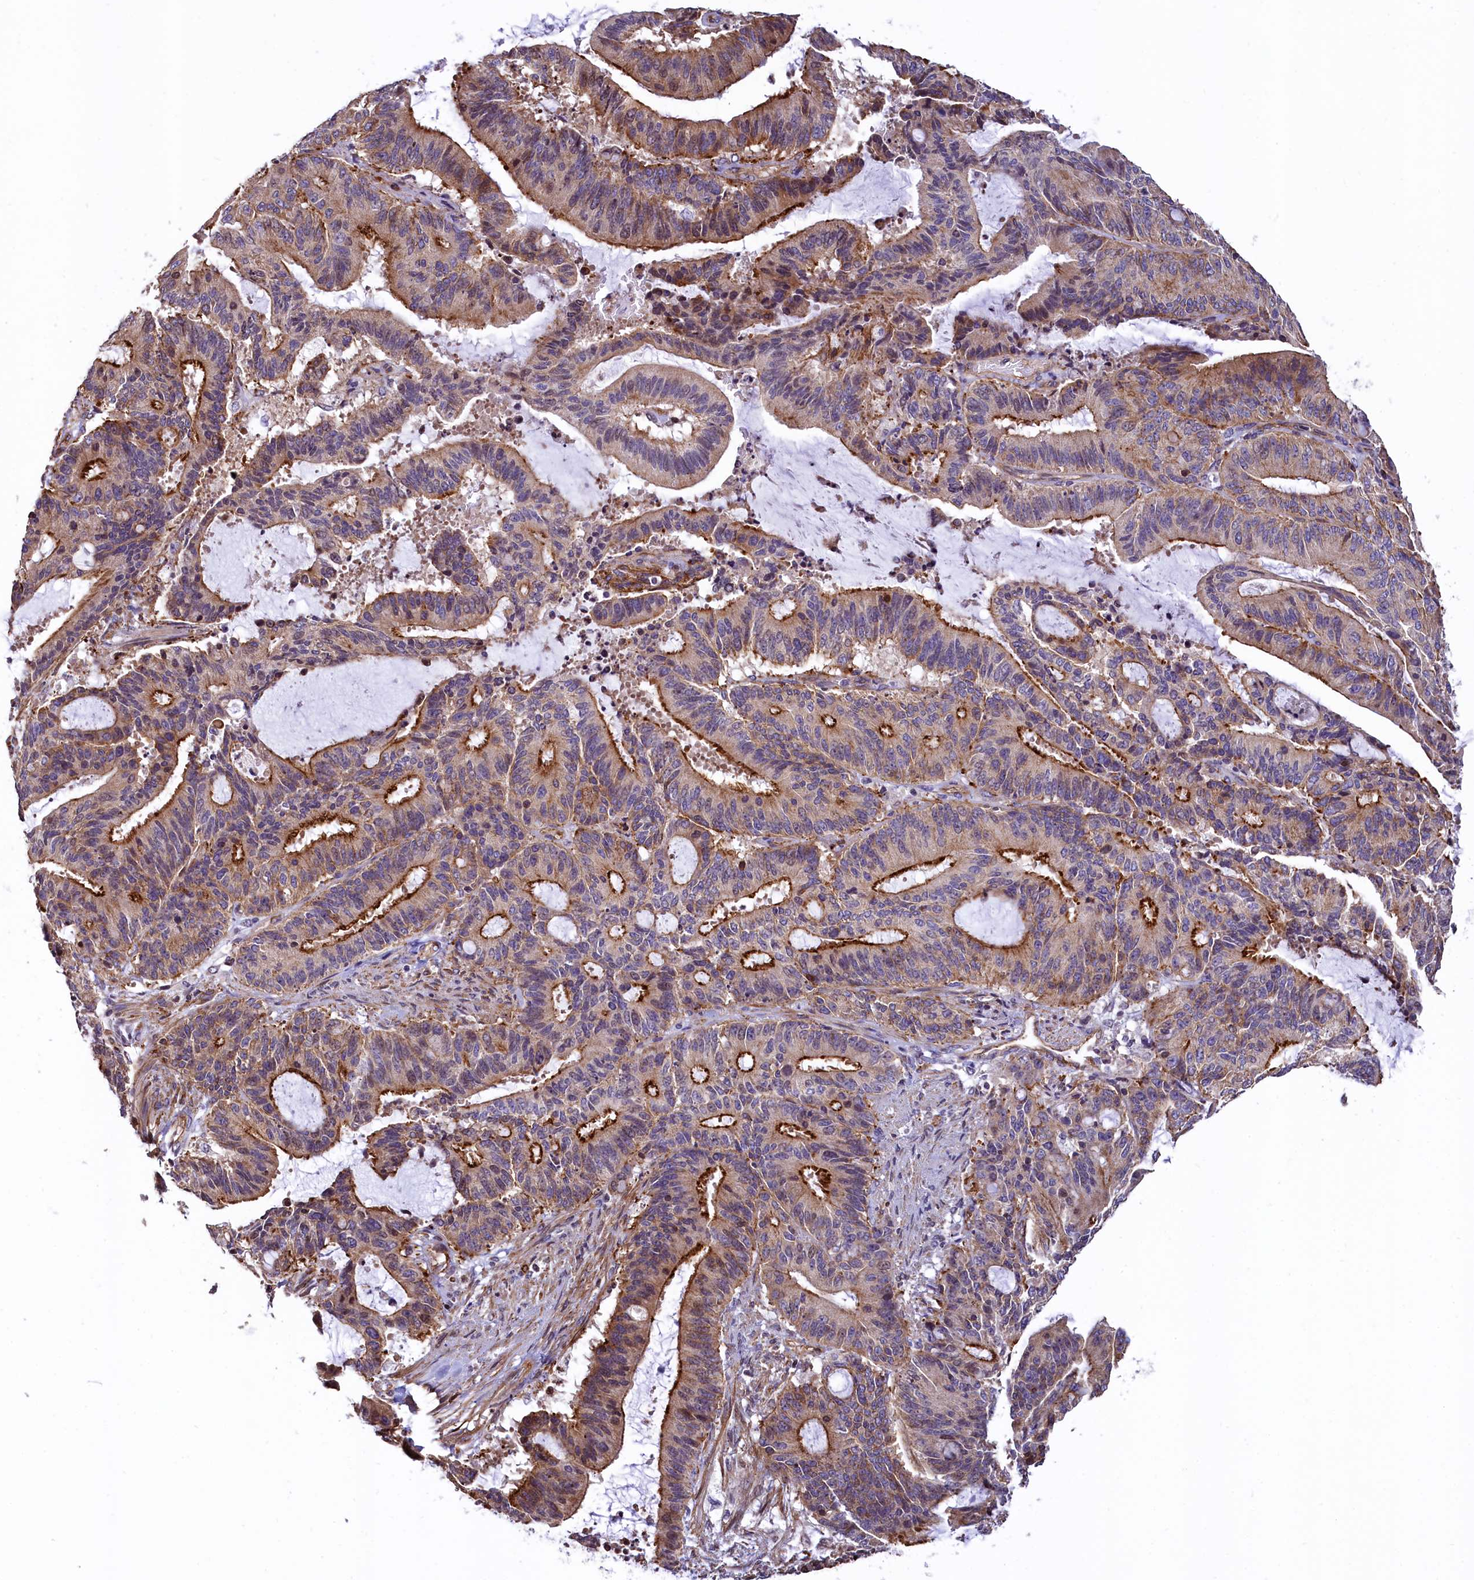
{"staining": {"intensity": "moderate", "quantity": ">75%", "location": "cytoplasmic/membranous"}, "tissue": "liver cancer", "cell_type": "Tumor cells", "image_type": "cancer", "snomed": [{"axis": "morphology", "description": "Normal tissue, NOS"}, {"axis": "morphology", "description": "Cholangiocarcinoma"}, {"axis": "topography", "description": "Liver"}, {"axis": "topography", "description": "Peripheral nerve tissue"}], "caption": "This histopathology image shows liver cancer stained with IHC to label a protein in brown. The cytoplasmic/membranous of tumor cells show moderate positivity for the protein. Nuclei are counter-stained blue.", "gene": "ZNF2", "patient": {"sex": "female", "age": 73}}